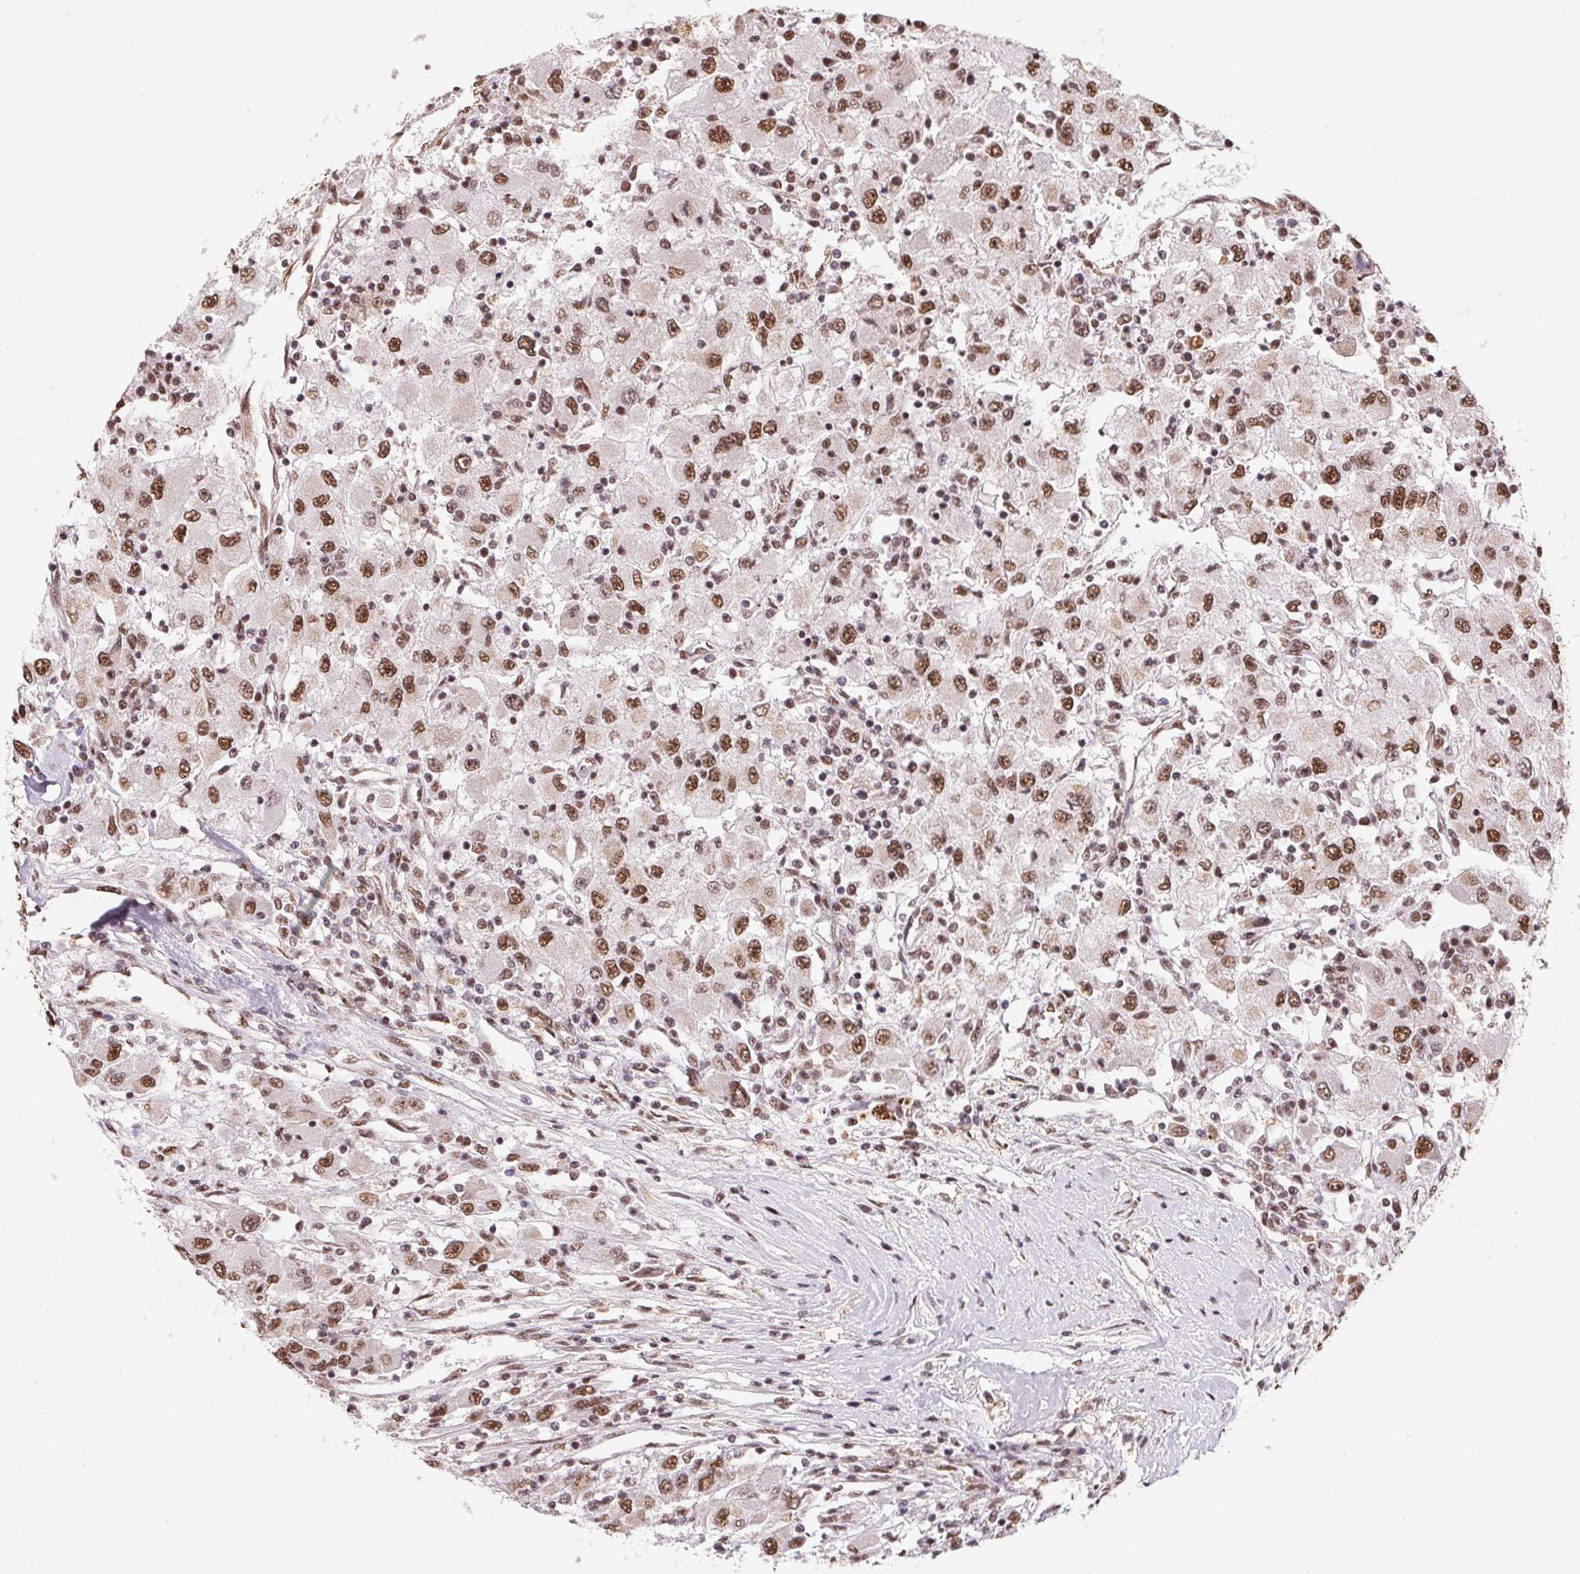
{"staining": {"intensity": "moderate", "quantity": ">75%", "location": "nuclear"}, "tissue": "renal cancer", "cell_type": "Tumor cells", "image_type": "cancer", "snomed": [{"axis": "morphology", "description": "Adenocarcinoma, NOS"}, {"axis": "topography", "description": "Kidney"}], "caption": "The photomicrograph exhibits staining of adenocarcinoma (renal), revealing moderate nuclear protein expression (brown color) within tumor cells.", "gene": "SNRPG", "patient": {"sex": "female", "age": 67}}